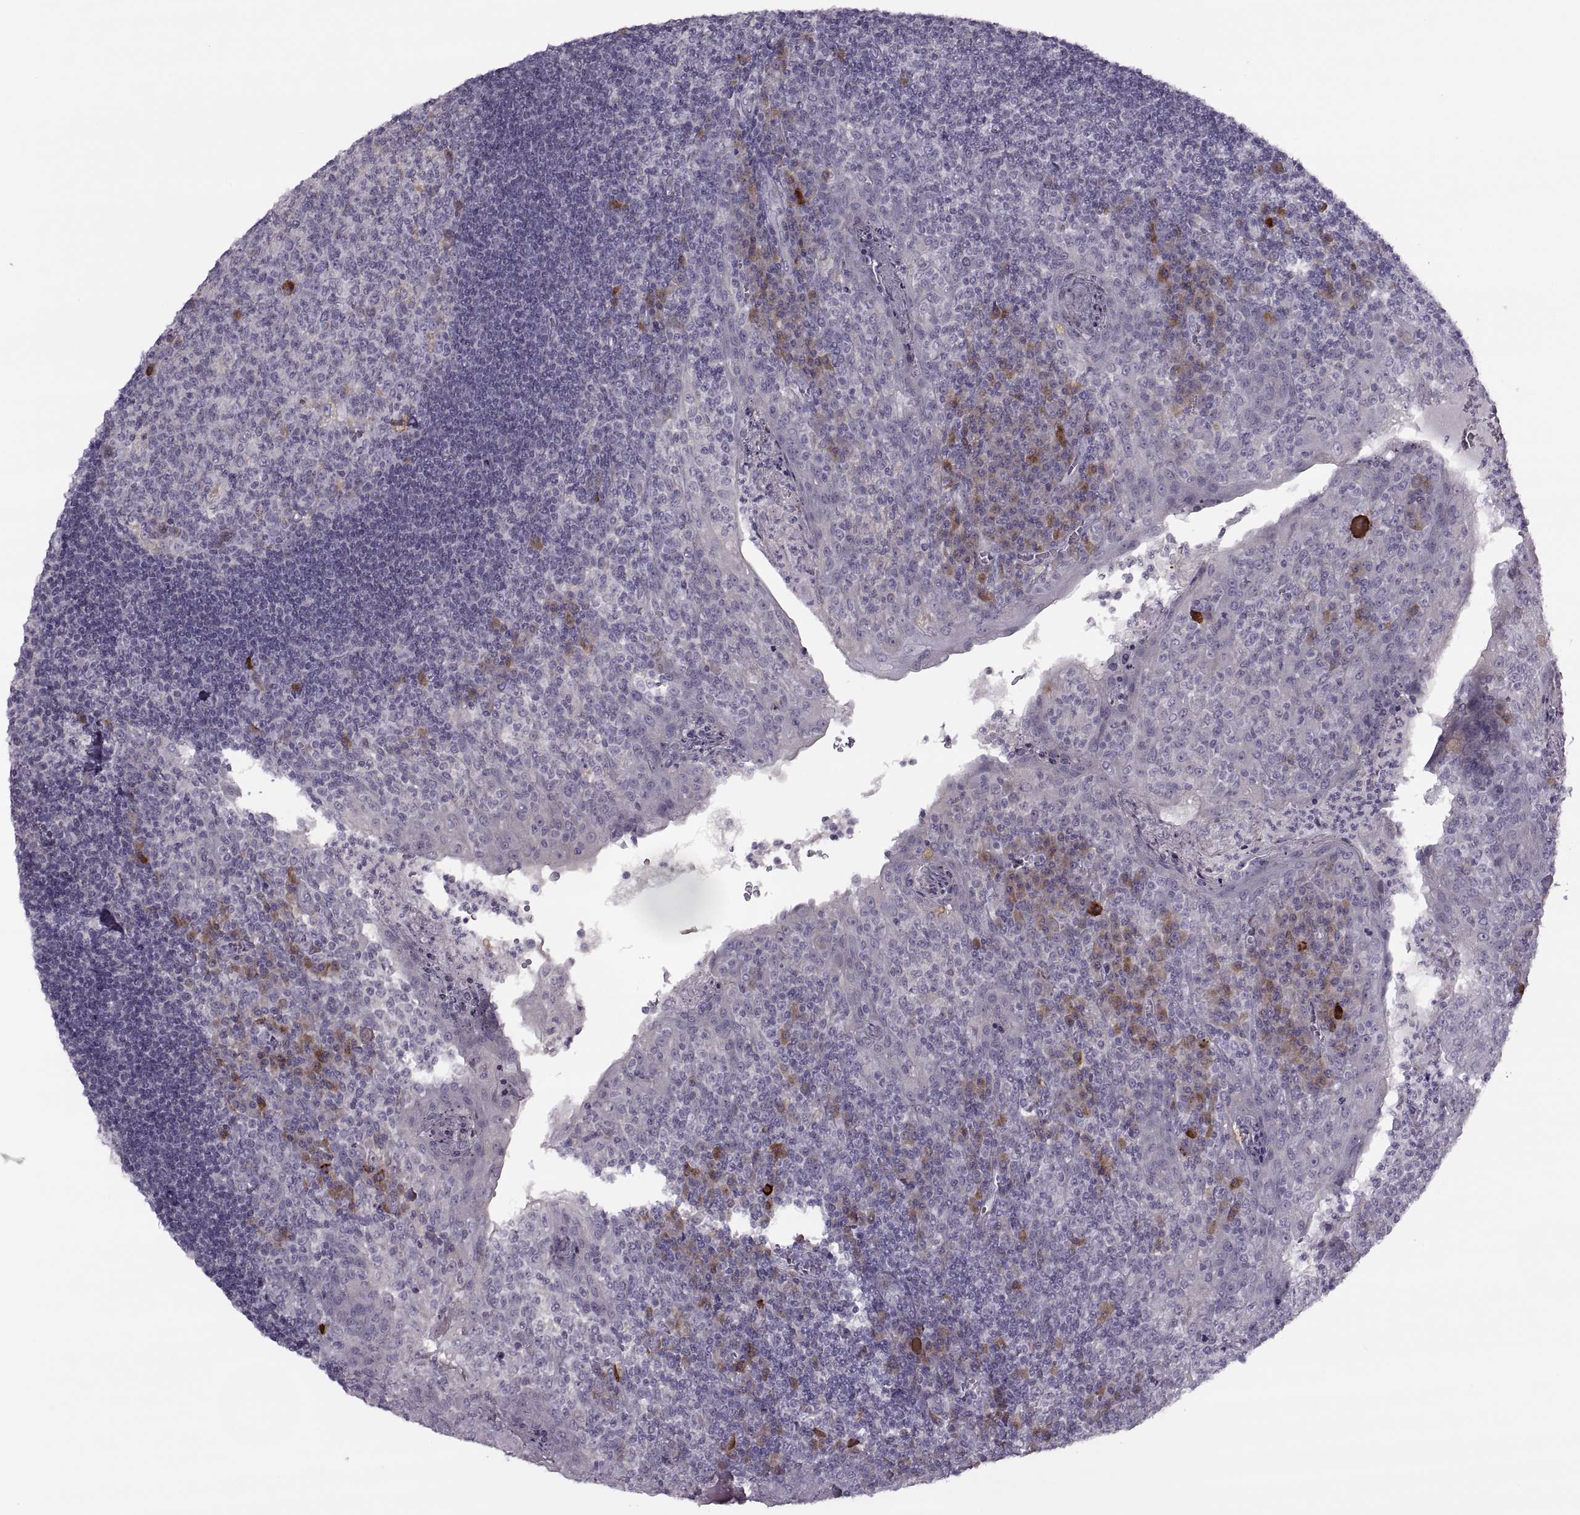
{"staining": {"intensity": "negative", "quantity": "none", "location": "none"}, "tissue": "tonsil", "cell_type": "Germinal center cells", "image_type": "normal", "snomed": [{"axis": "morphology", "description": "Normal tissue, NOS"}, {"axis": "topography", "description": "Tonsil"}], "caption": "An image of human tonsil is negative for staining in germinal center cells. (DAB (3,3'-diaminobenzidine) IHC, high magnification).", "gene": "H2AP", "patient": {"sex": "female", "age": 12}}